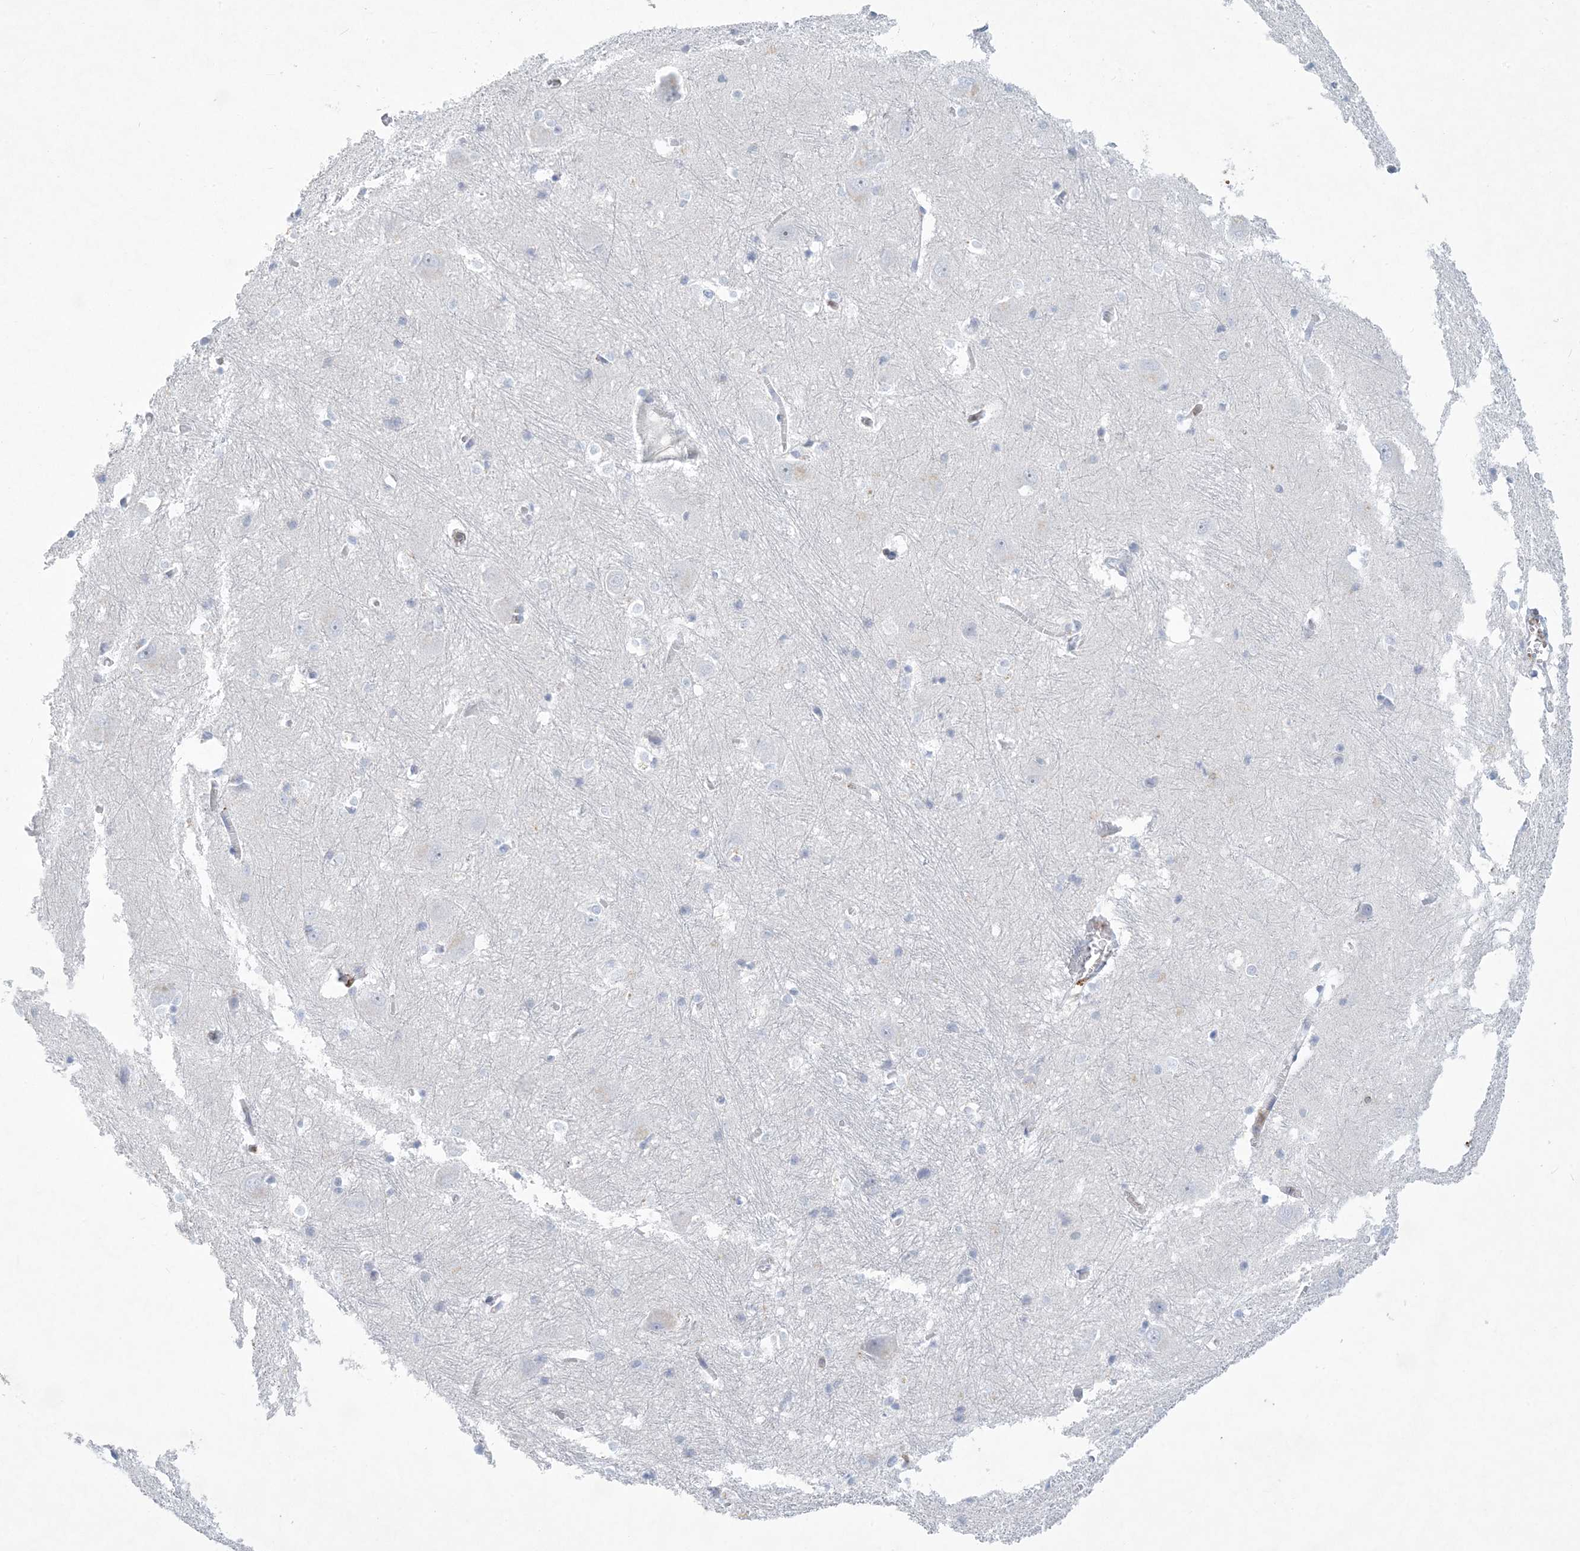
{"staining": {"intensity": "negative", "quantity": "none", "location": "none"}, "tissue": "caudate", "cell_type": "Glial cells", "image_type": "normal", "snomed": [{"axis": "morphology", "description": "Normal tissue, NOS"}, {"axis": "topography", "description": "Lateral ventricle wall"}], "caption": "There is no significant staining in glial cells of caudate. (Immunohistochemistry, brightfield microscopy, high magnification).", "gene": "PSD4", "patient": {"sex": "male", "age": 37}}